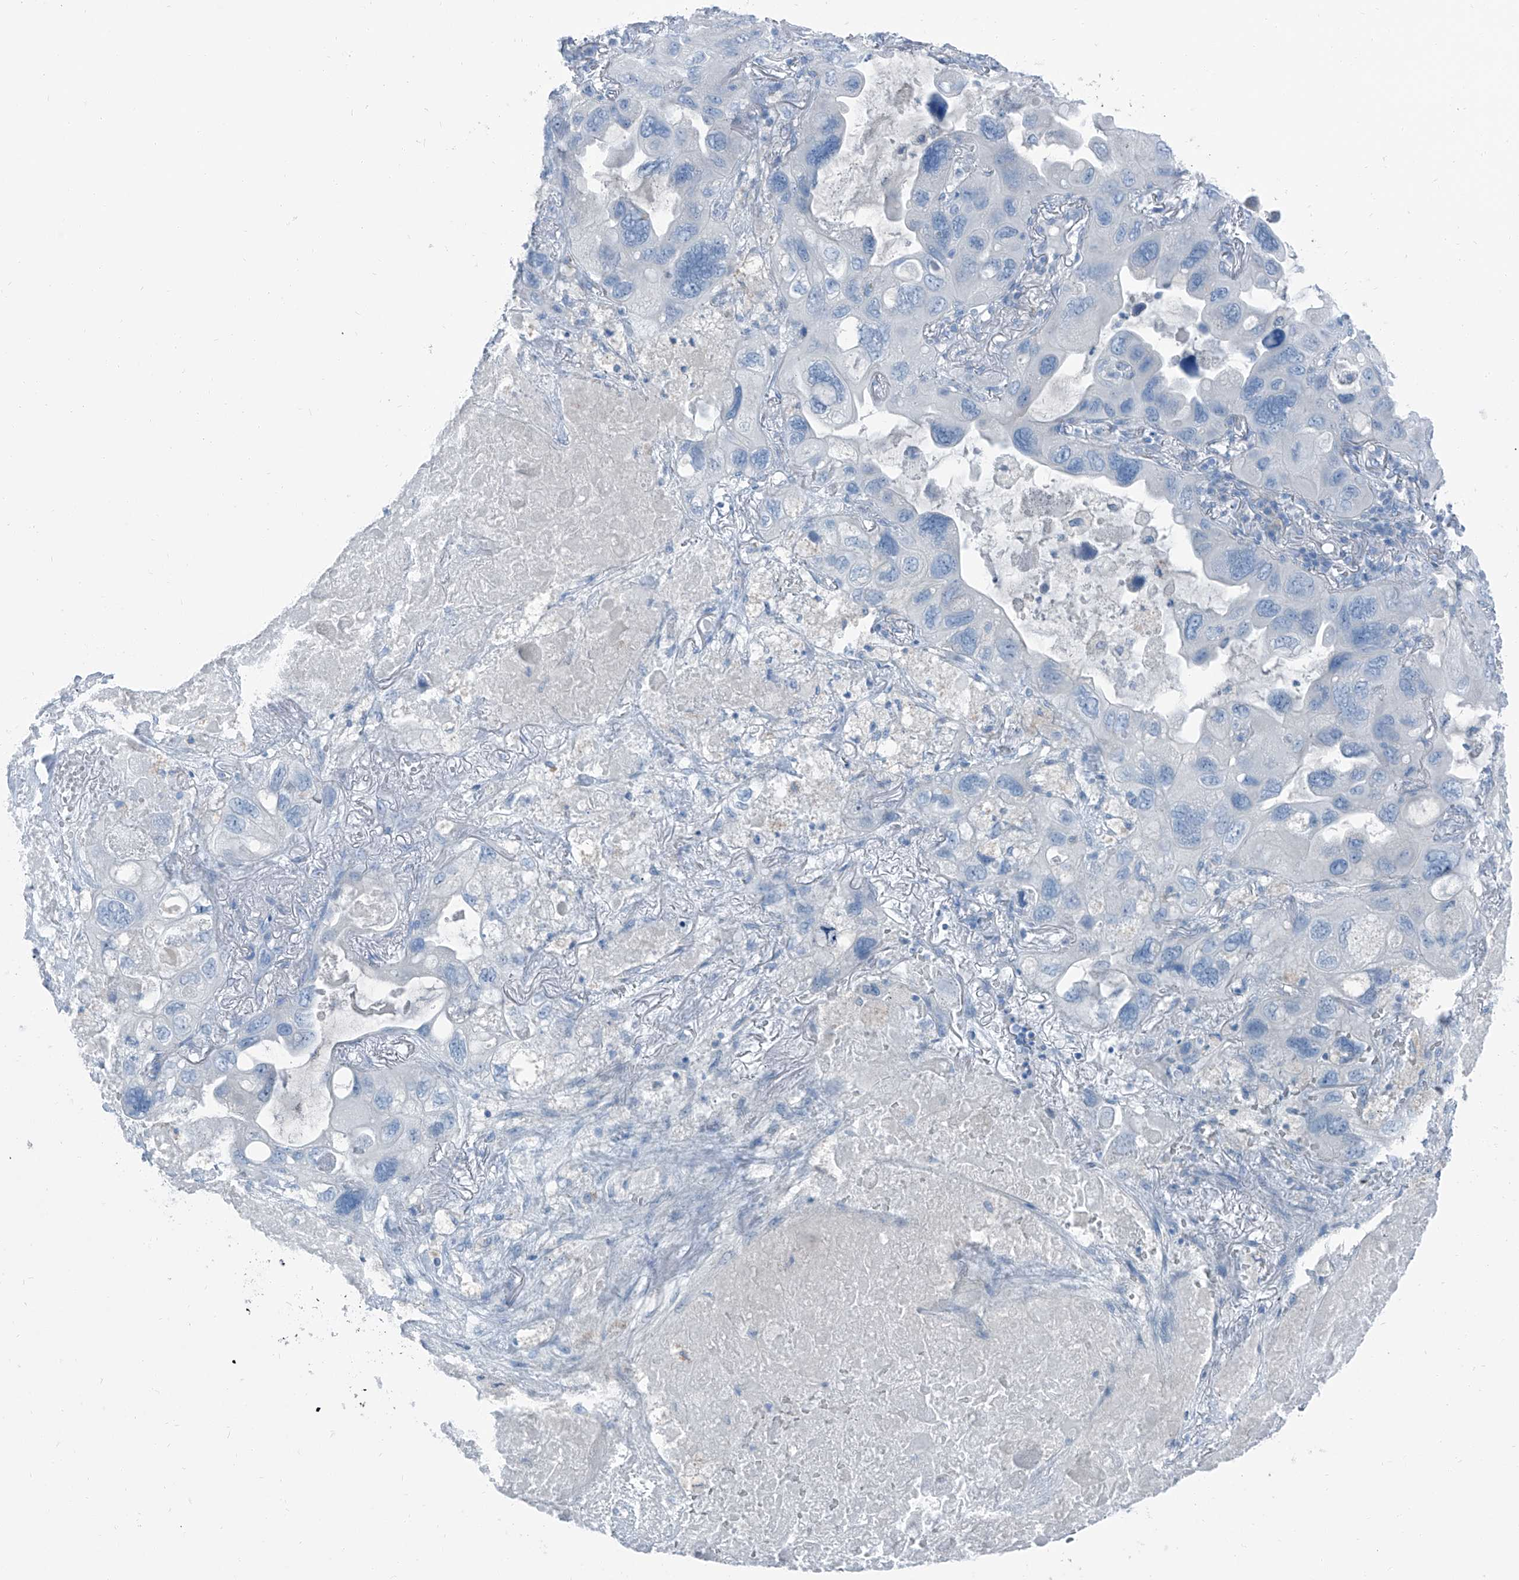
{"staining": {"intensity": "negative", "quantity": "none", "location": "none"}, "tissue": "lung cancer", "cell_type": "Tumor cells", "image_type": "cancer", "snomed": [{"axis": "morphology", "description": "Squamous cell carcinoma, NOS"}, {"axis": "topography", "description": "Lung"}], "caption": "Human lung squamous cell carcinoma stained for a protein using immunohistochemistry displays no expression in tumor cells.", "gene": "RGN", "patient": {"sex": "female", "age": 73}}